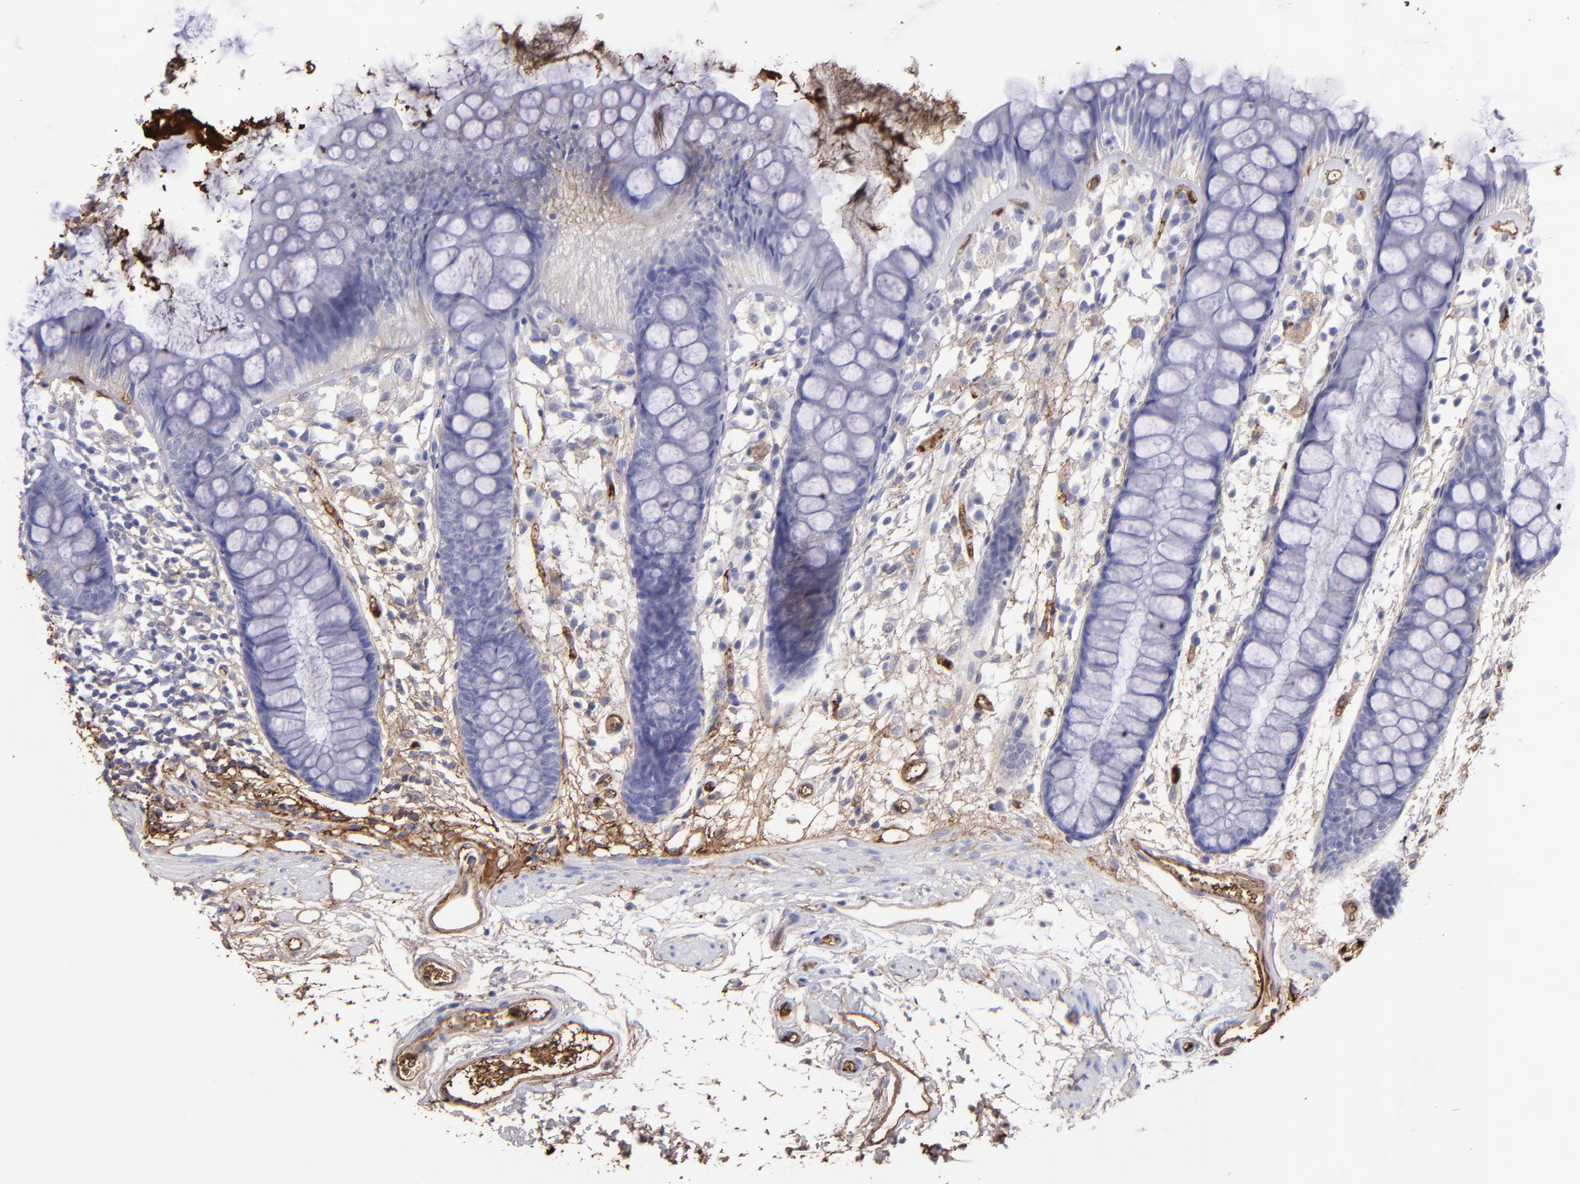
{"staining": {"intensity": "negative", "quantity": "none", "location": "none"}, "tissue": "rectum", "cell_type": "Glandular cells", "image_type": "normal", "snomed": [{"axis": "morphology", "description": "Normal tissue, NOS"}, {"axis": "topography", "description": "Rectum"}], "caption": "High magnification brightfield microscopy of normal rectum stained with DAB (3,3'-diaminobenzidine) (brown) and counterstained with hematoxylin (blue): glandular cells show no significant positivity.", "gene": "FGB", "patient": {"sex": "female", "age": 66}}